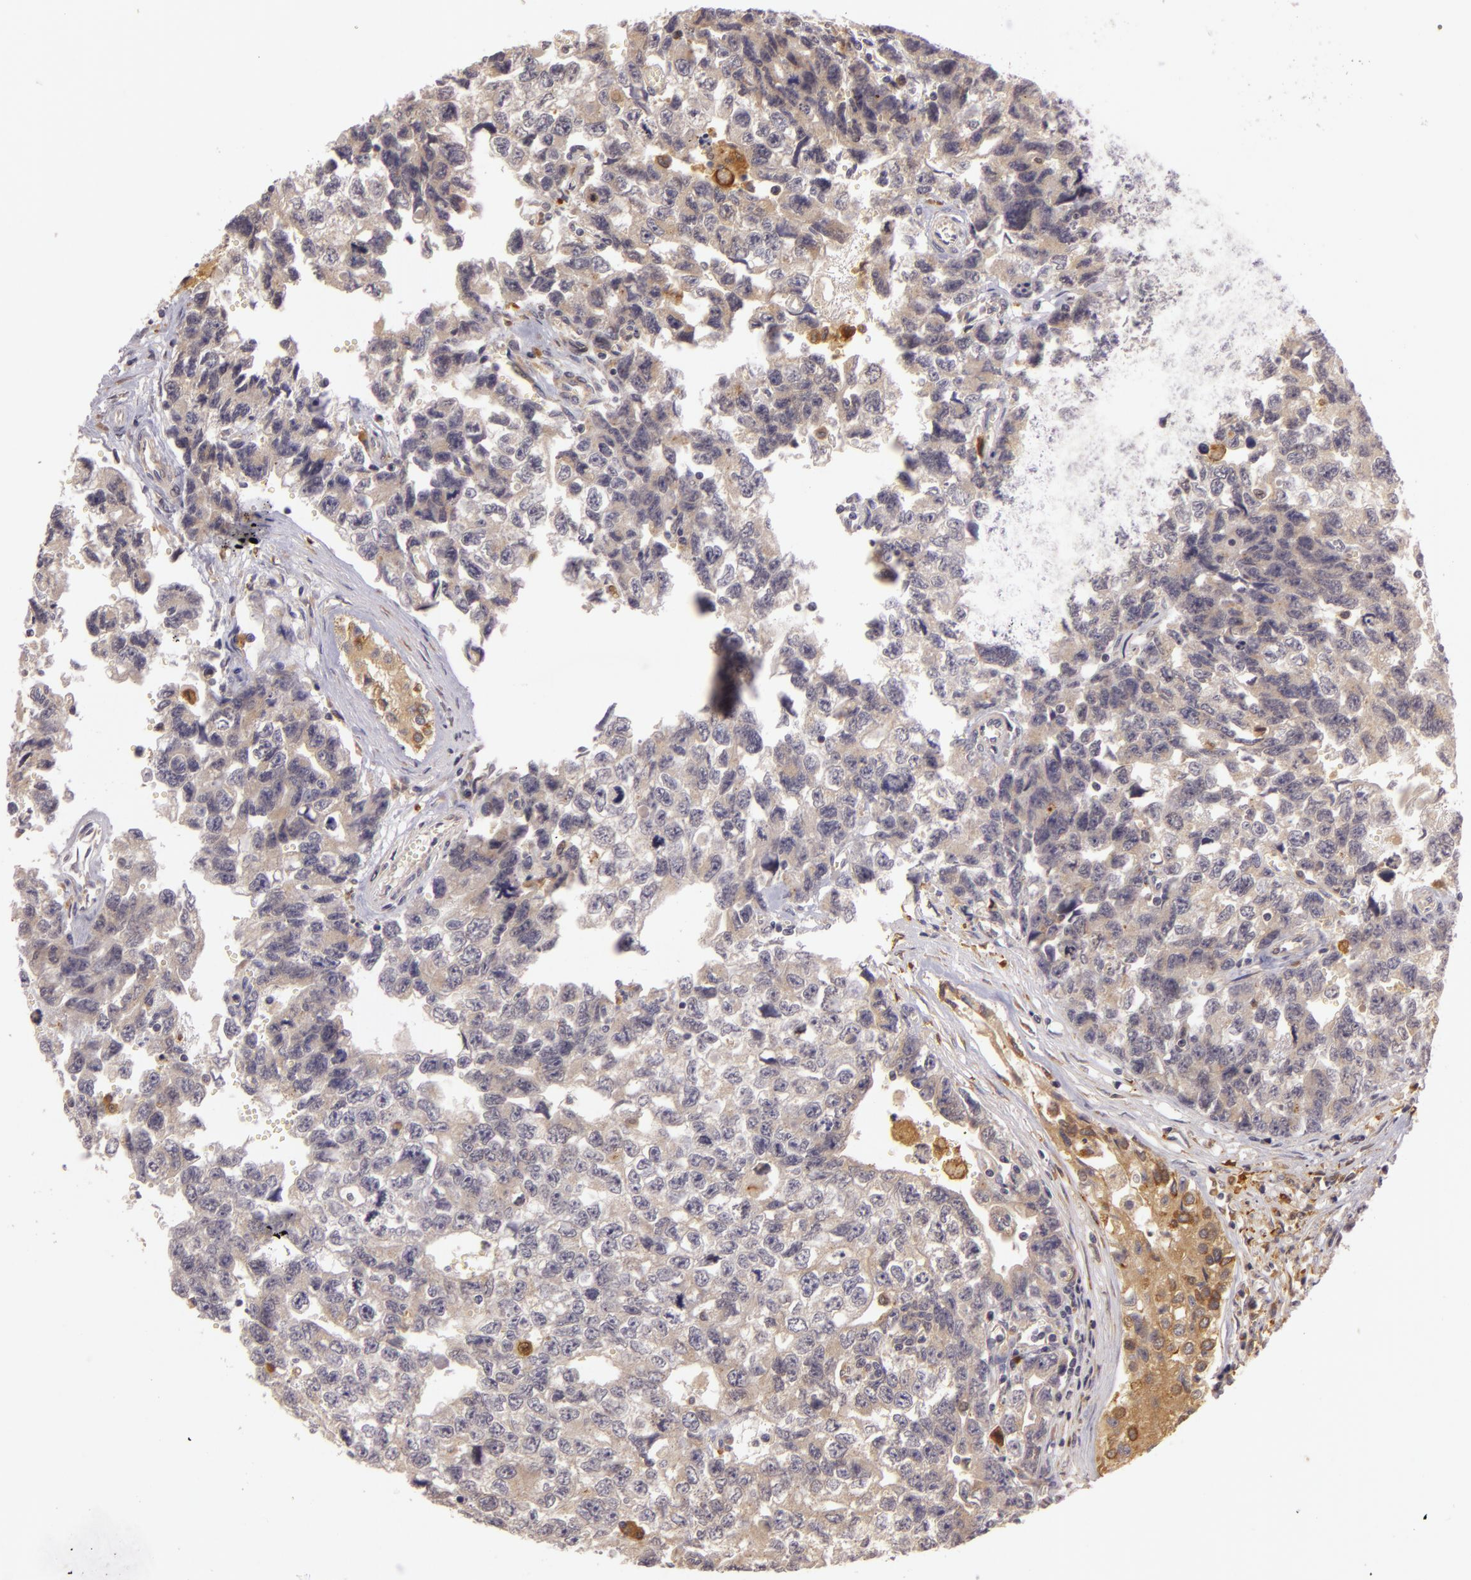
{"staining": {"intensity": "negative", "quantity": "none", "location": "none"}, "tissue": "testis cancer", "cell_type": "Tumor cells", "image_type": "cancer", "snomed": [{"axis": "morphology", "description": "Carcinoma, Embryonal, NOS"}, {"axis": "topography", "description": "Testis"}], "caption": "IHC micrograph of human testis cancer (embryonal carcinoma) stained for a protein (brown), which reveals no expression in tumor cells. The staining is performed using DAB brown chromogen with nuclei counter-stained in using hematoxylin.", "gene": "PPP1R3F", "patient": {"sex": "male", "age": 31}}